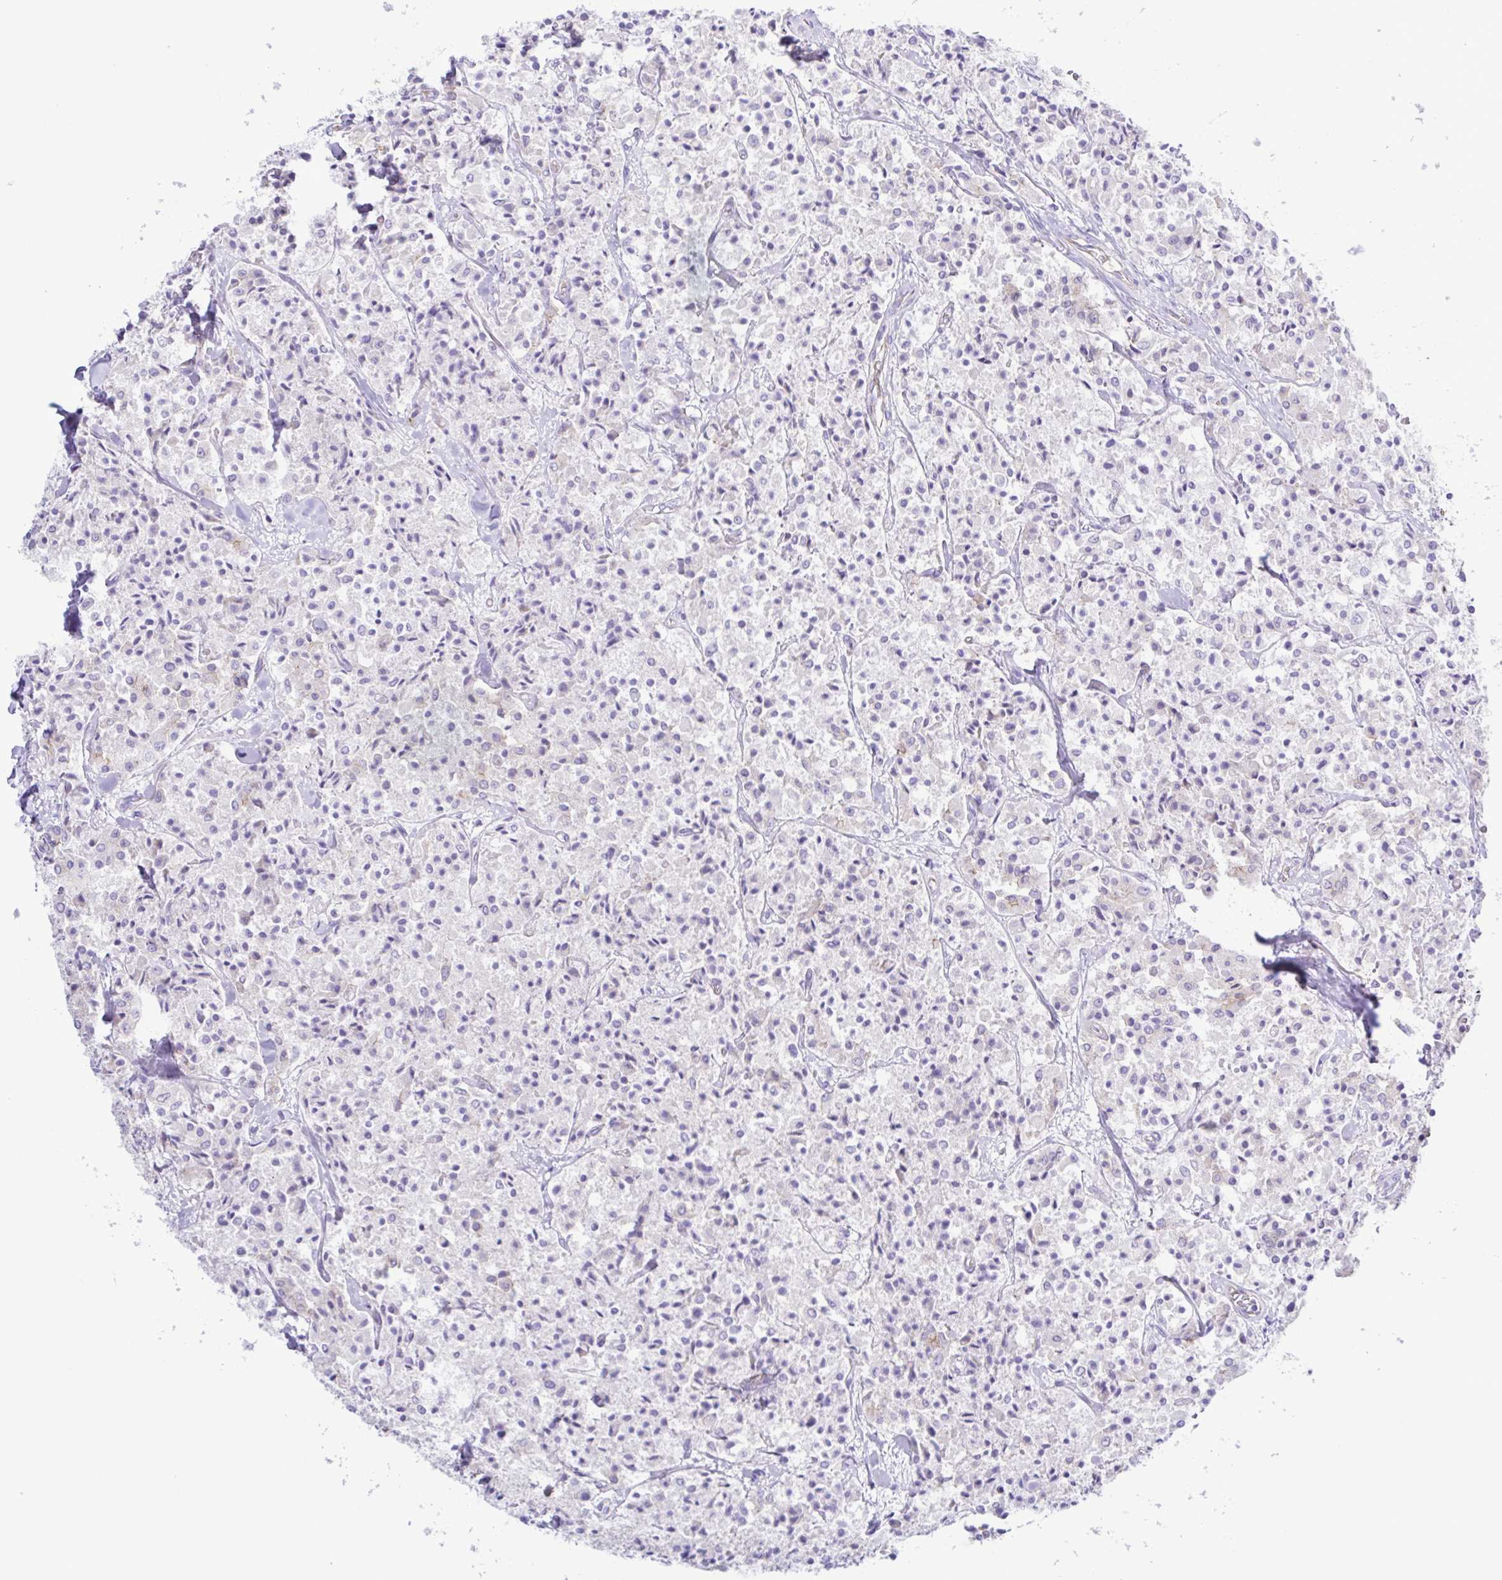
{"staining": {"intensity": "weak", "quantity": "<25%", "location": "cytoplasmic/membranous"}, "tissue": "carcinoid", "cell_type": "Tumor cells", "image_type": "cancer", "snomed": [{"axis": "morphology", "description": "Carcinoid, malignant, NOS"}, {"axis": "topography", "description": "Lung"}], "caption": "Immunohistochemistry image of carcinoid (malignant) stained for a protein (brown), which displays no expression in tumor cells.", "gene": "CYP11A1", "patient": {"sex": "male", "age": 71}}